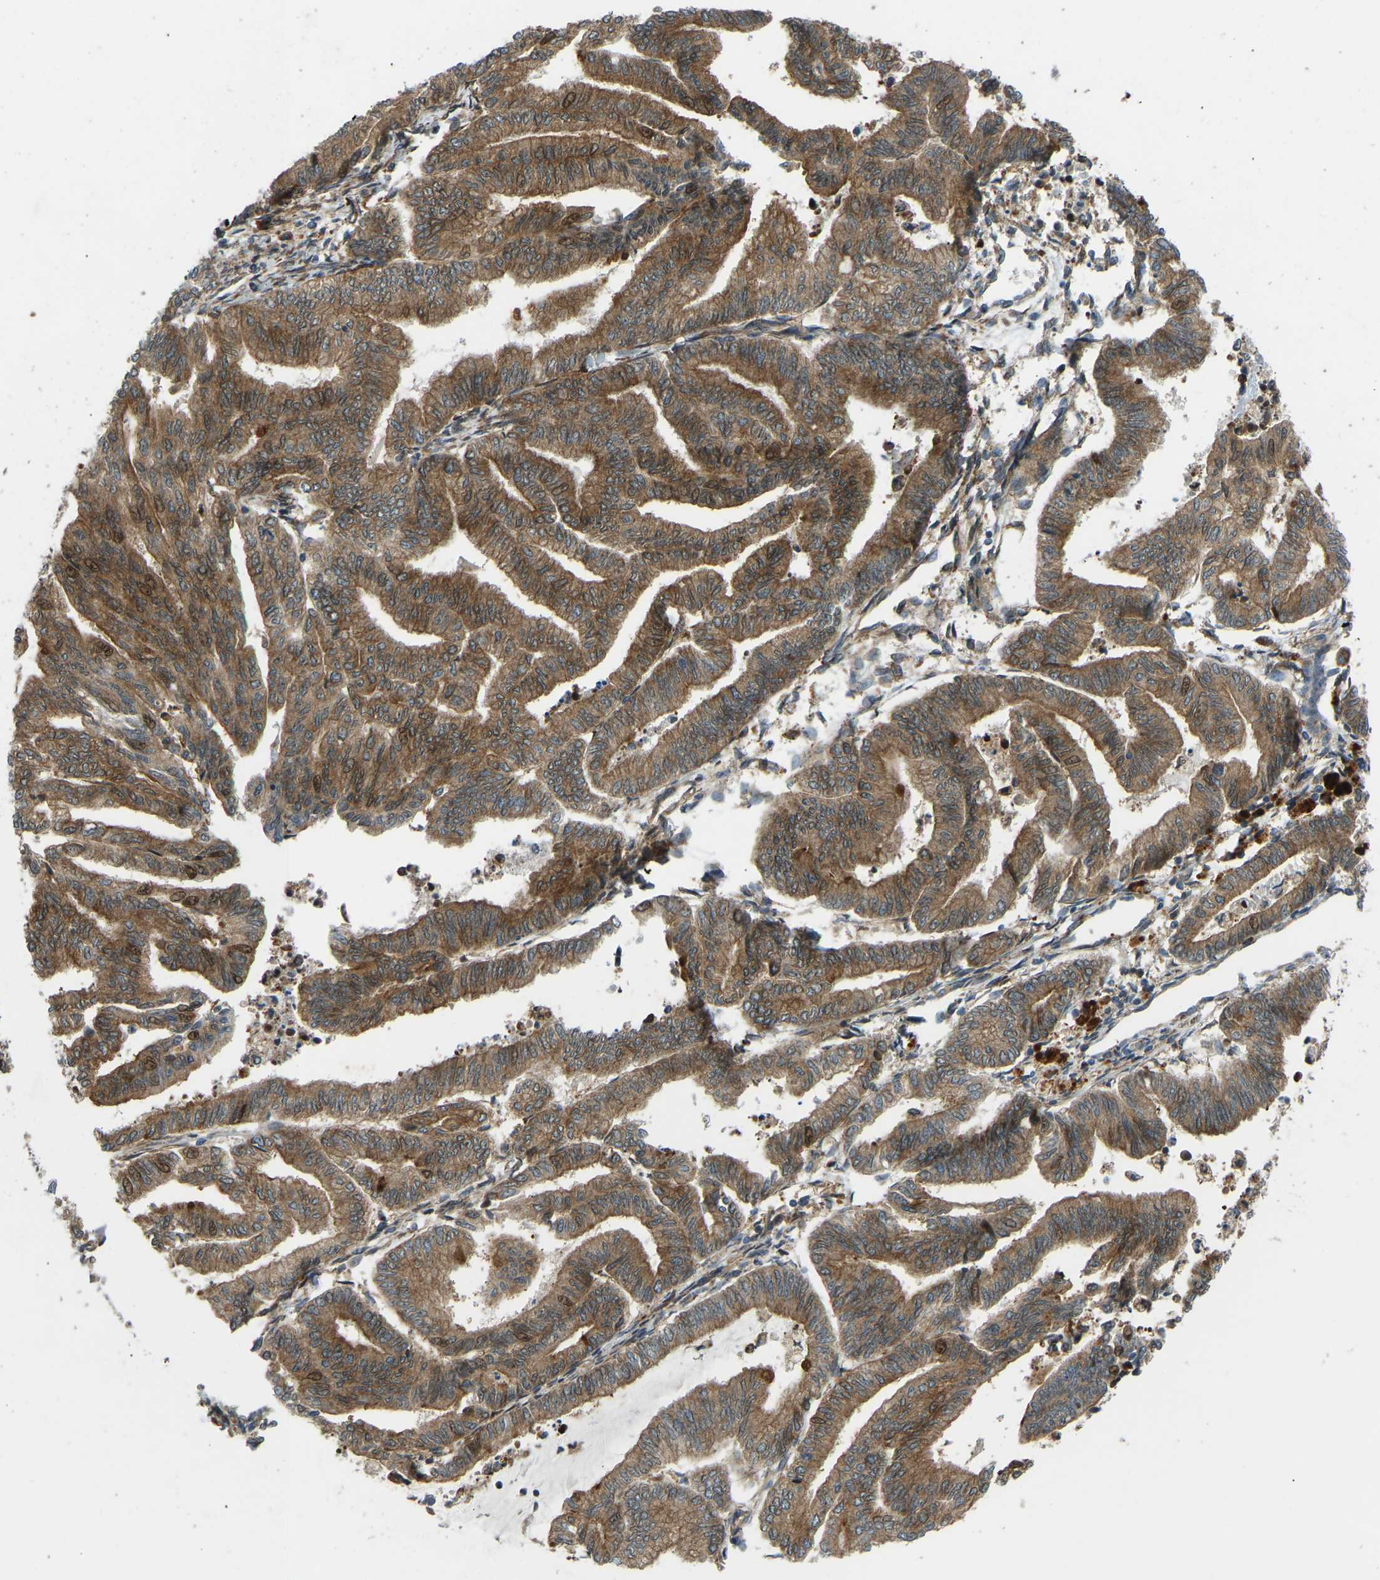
{"staining": {"intensity": "moderate", "quantity": ">75%", "location": "cytoplasmic/membranous,nuclear"}, "tissue": "endometrial cancer", "cell_type": "Tumor cells", "image_type": "cancer", "snomed": [{"axis": "morphology", "description": "Adenocarcinoma, NOS"}, {"axis": "topography", "description": "Endometrium"}], "caption": "High-power microscopy captured an immunohistochemistry (IHC) histopathology image of adenocarcinoma (endometrial), revealing moderate cytoplasmic/membranous and nuclear positivity in approximately >75% of tumor cells.", "gene": "OS9", "patient": {"sex": "female", "age": 79}}